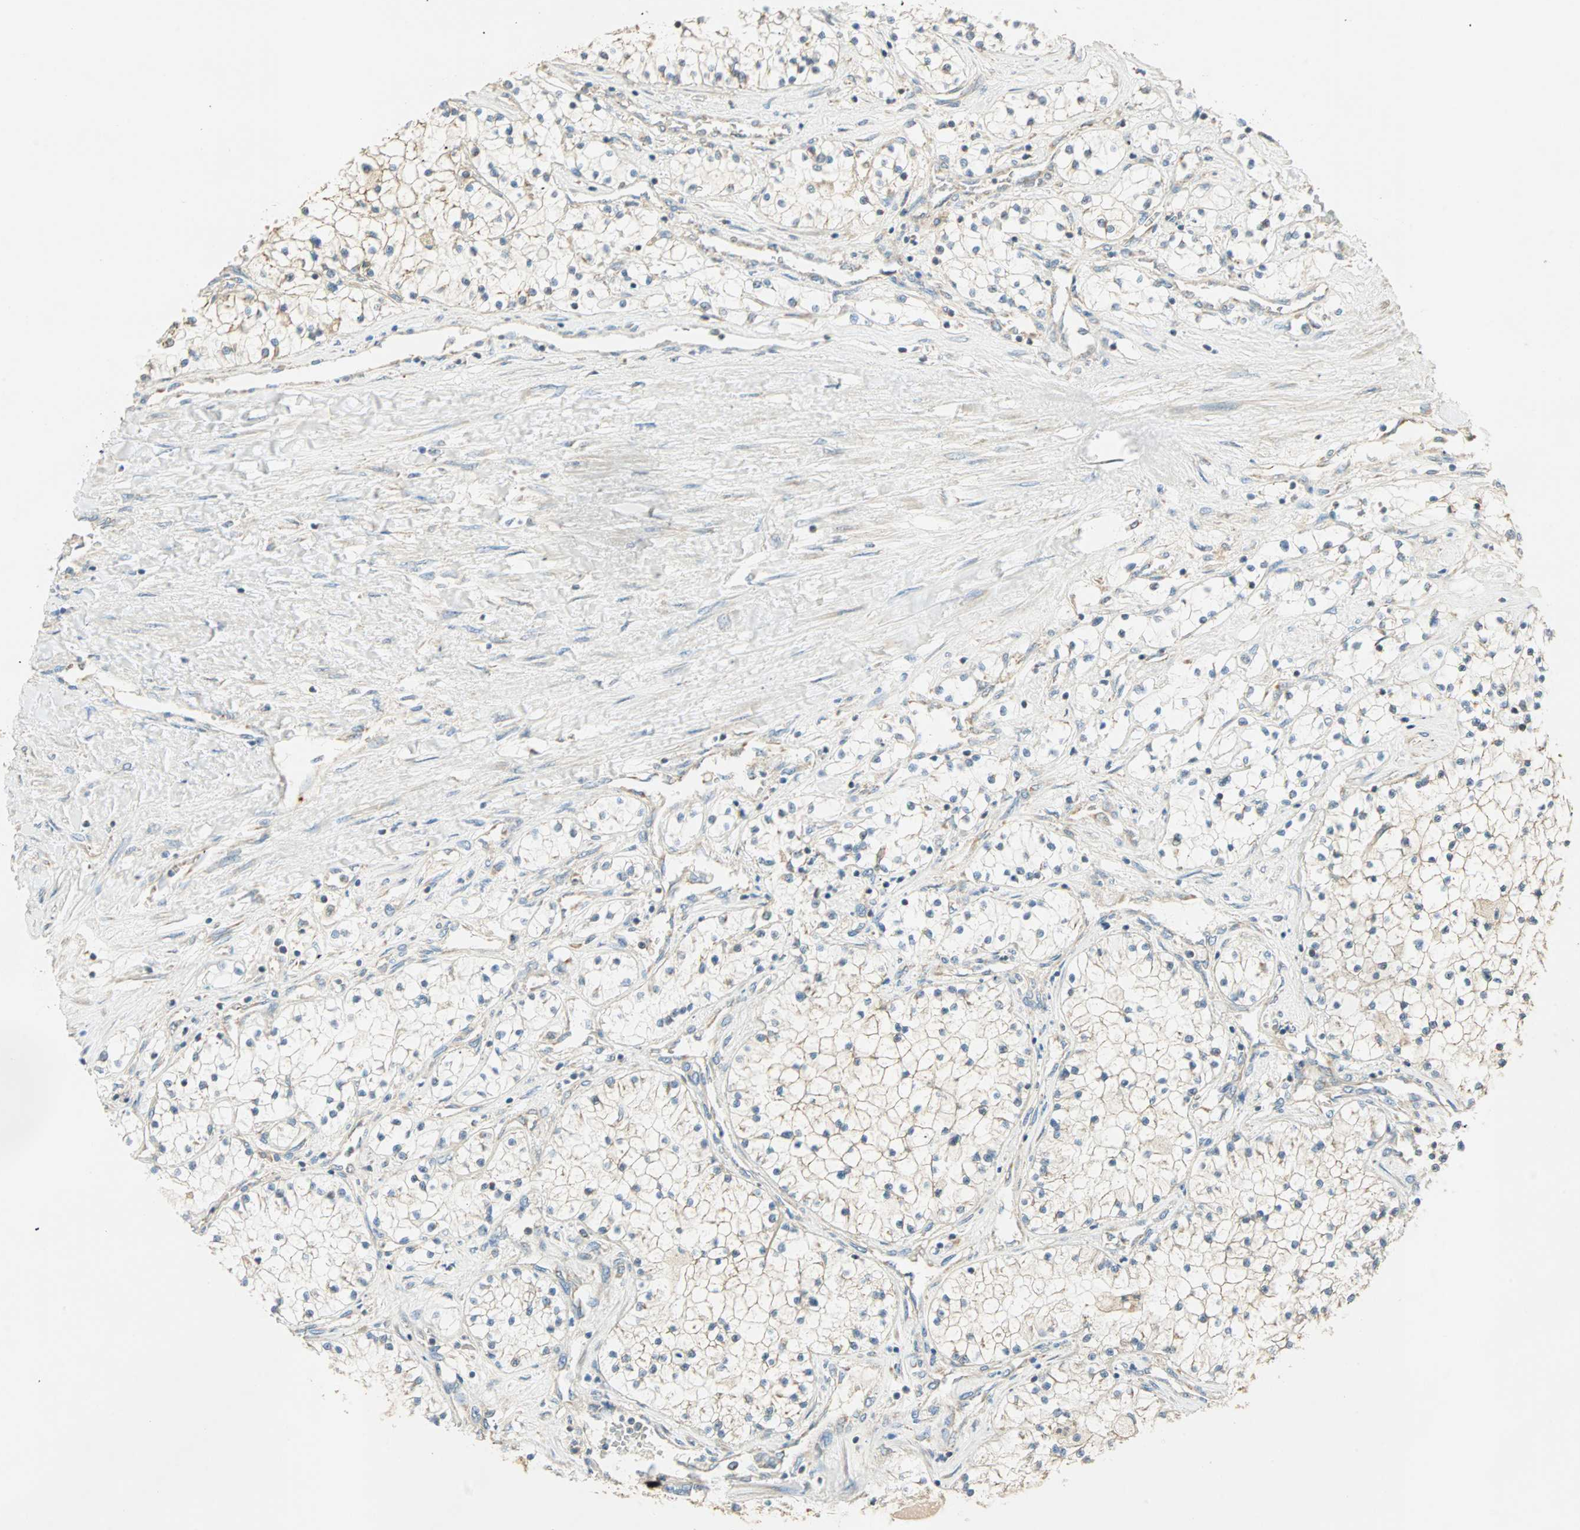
{"staining": {"intensity": "weak", "quantity": "<25%", "location": "cytoplasmic/membranous"}, "tissue": "renal cancer", "cell_type": "Tumor cells", "image_type": "cancer", "snomed": [{"axis": "morphology", "description": "Adenocarcinoma, NOS"}, {"axis": "topography", "description": "Kidney"}], "caption": "Histopathology image shows no significant protein positivity in tumor cells of renal adenocarcinoma. Brightfield microscopy of IHC stained with DAB (brown) and hematoxylin (blue), captured at high magnification.", "gene": "RAD18", "patient": {"sex": "male", "age": 68}}